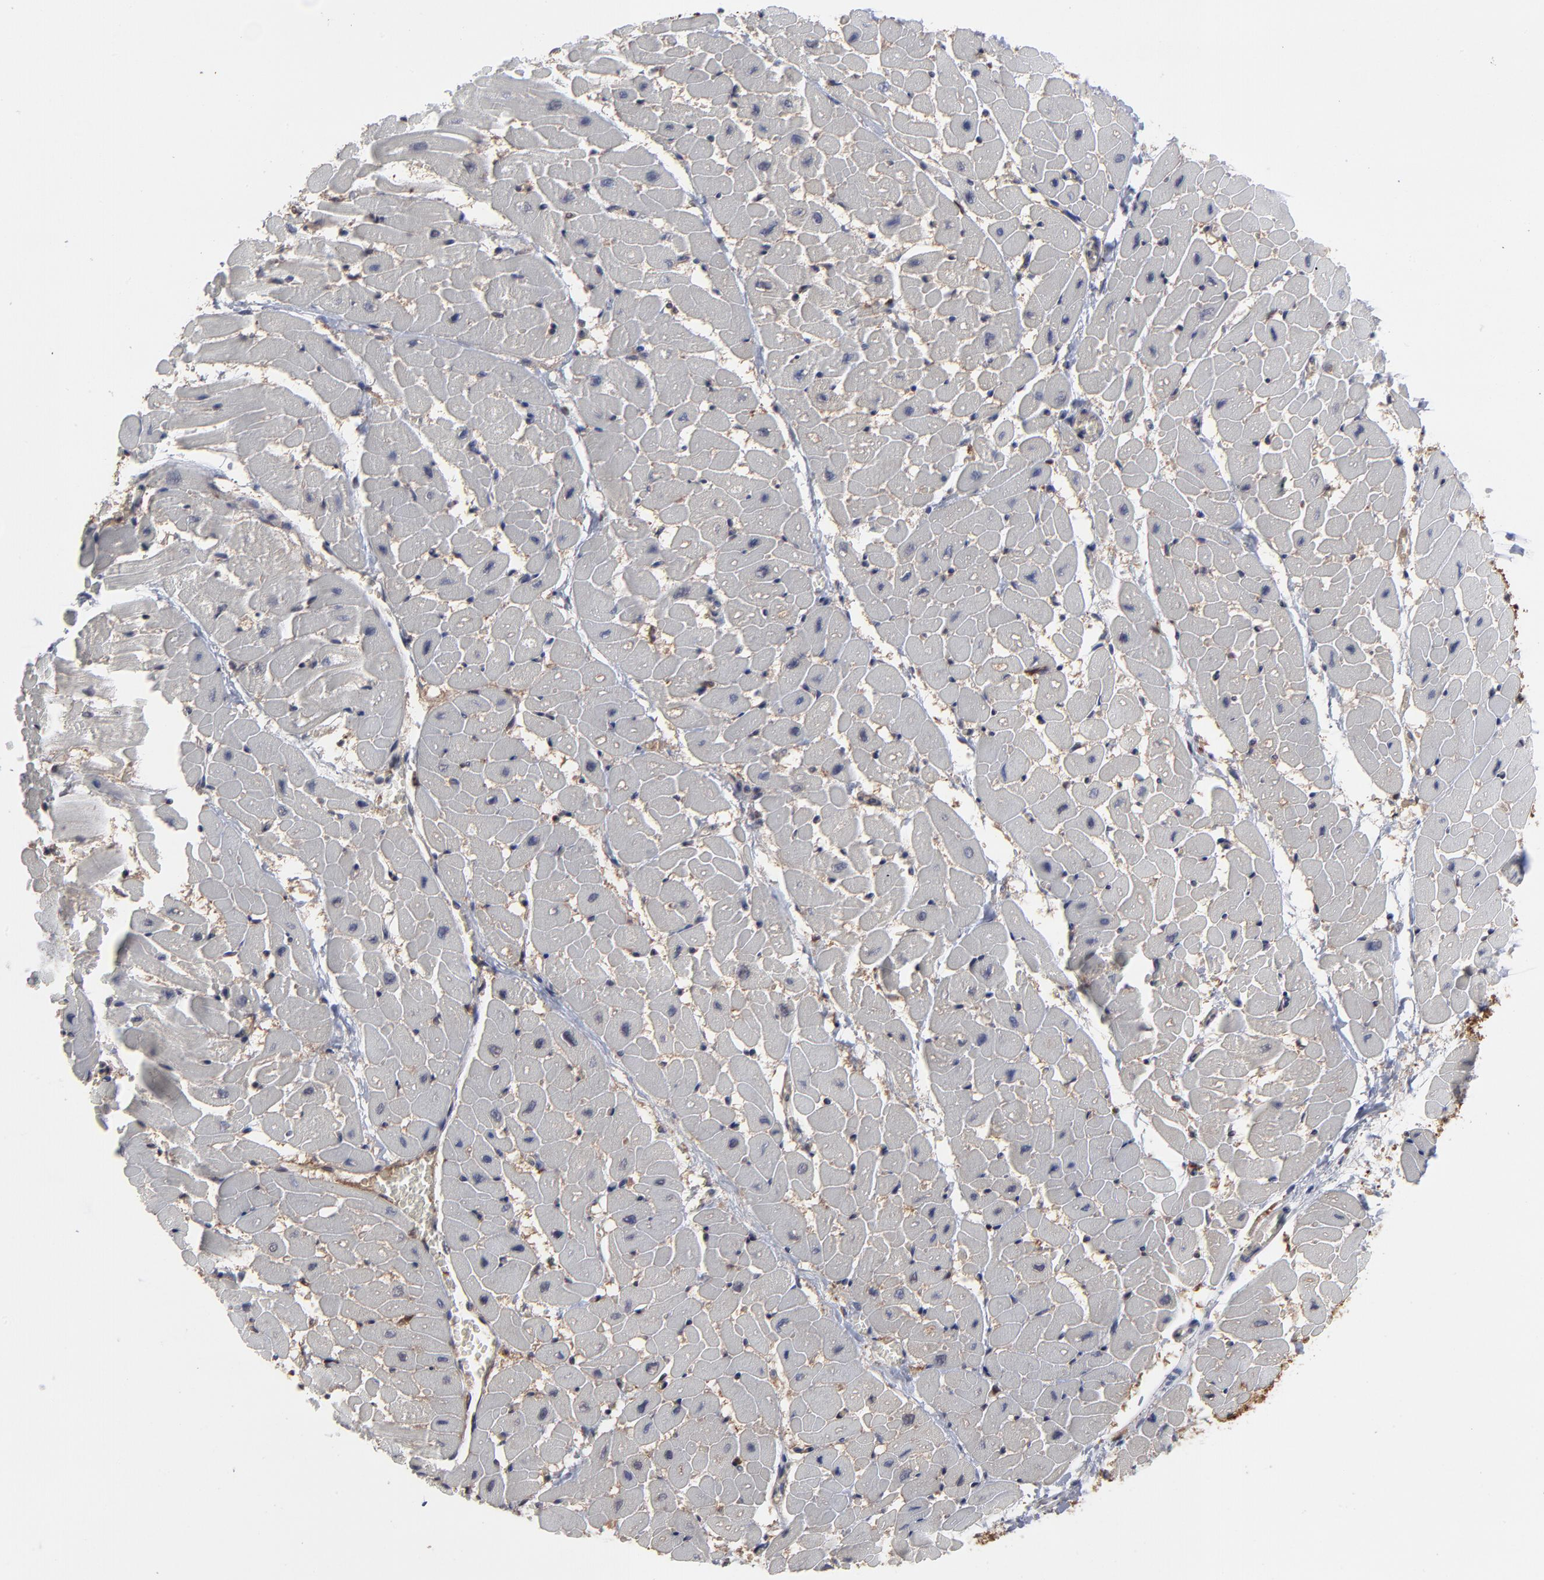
{"staining": {"intensity": "negative", "quantity": "none", "location": "none"}, "tissue": "heart muscle", "cell_type": "Cardiomyocytes", "image_type": "normal", "snomed": [{"axis": "morphology", "description": "Normal tissue, NOS"}, {"axis": "topography", "description": "Heart"}], "caption": "Immunohistochemical staining of unremarkable heart muscle exhibits no significant expression in cardiomyocytes. The staining was performed using DAB (3,3'-diaminobenzidine) to visualize the protein expression in brown, while the nuclei were stained in blue with hematoxylin (Magnification: 20x).", "gene": "MAP2K1", "patient": {"sex": "male", "age": 45}}